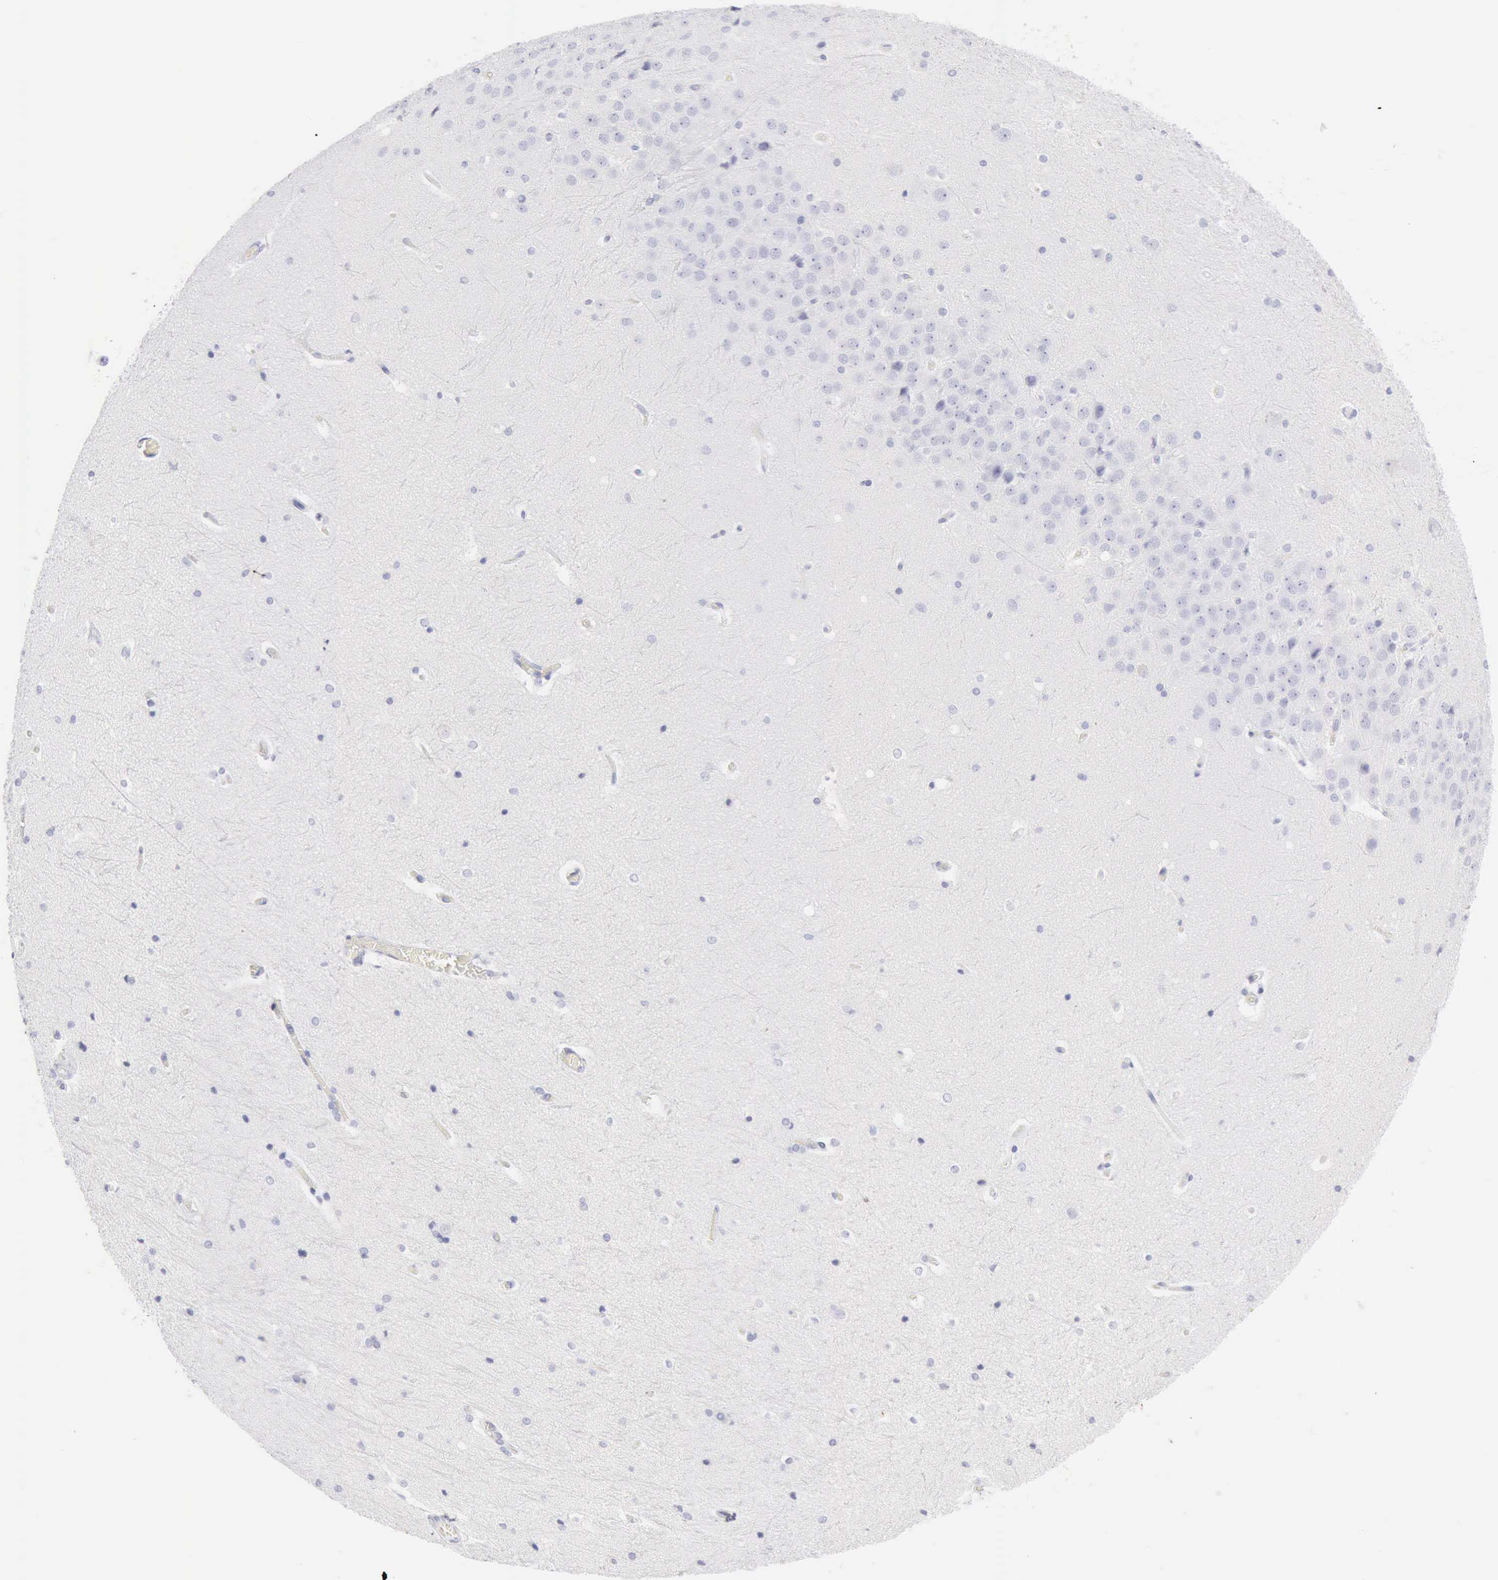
{"staining": {"intensity": "negative", "quantity": "none", "location": "none"}, "tissue": "hippocampus", "cell_type": "Glial cells", "image_type": "normal", "snomed": [{"axis": "morphology", "description": "Normal tissue, NOS"}, {"axis": "topography", "description": "Hippocampus"}], "caption": "DAB immunohistochemical staining of normal hippocampus exhibits no significant positivity in glial cells.", "gene": "KRT10", "patient": {"sex": "female", "age": 19}}